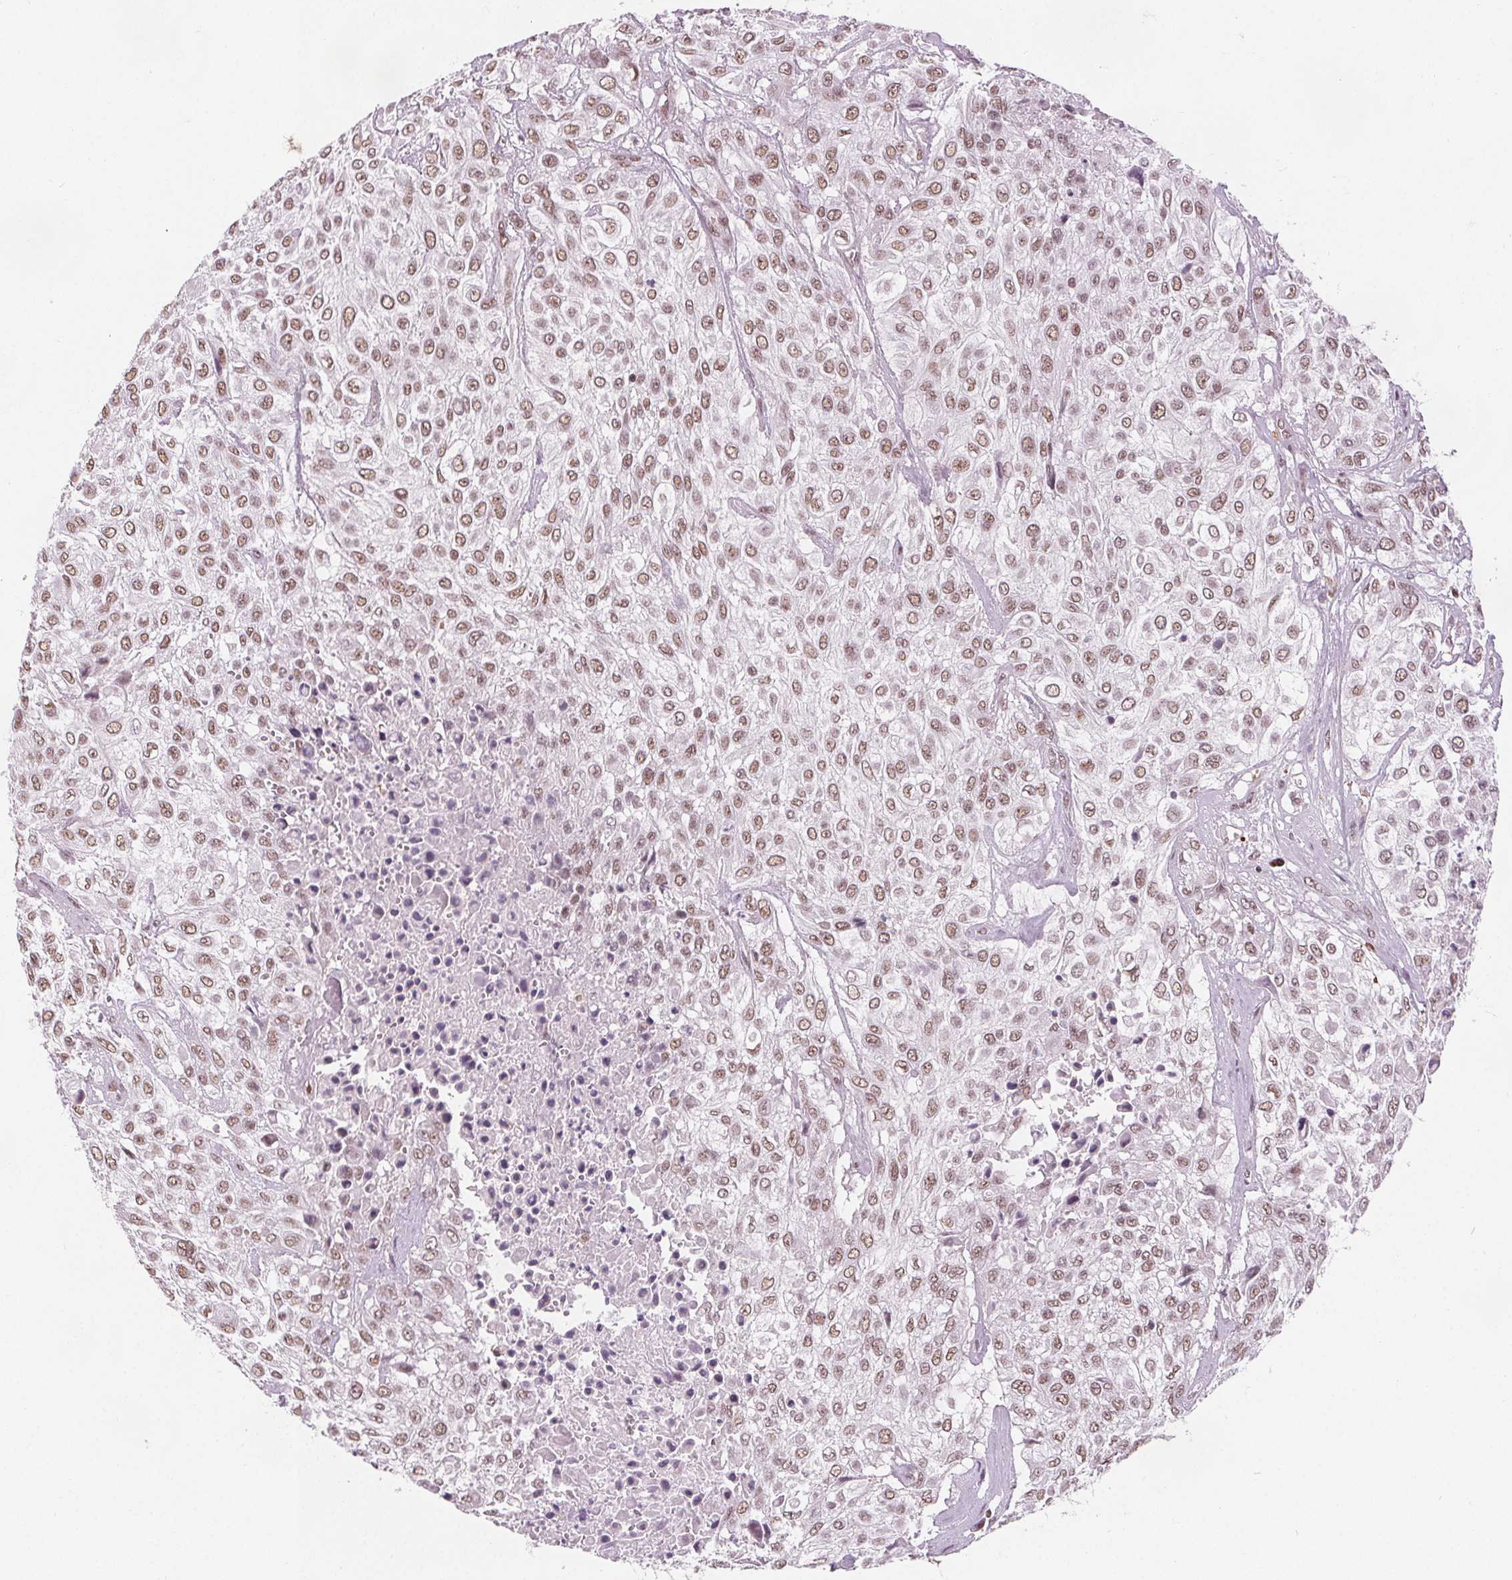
{"staining": {"intensity": "moderate", "quantity": ">75%", "location": "nuclear"}, "tissue": "urothelial cancer", "cell_type": "Tumor cells", "image_type": "cancer", "snomed": [{"axis": "morphology", "description": "Urothelial carcinoma, High grade"}, {"axis": "topography", "description": "Urinary bladder"}], "caption": "Brown immunohistochemical staining in urothelial cancer reveals moderate nuclear staining in about >75% of tumor cells. (IHC, brightfield microscopy, high magnification).", "gene": "DPM2", "patient": {"sex": "male", "age": 57}}